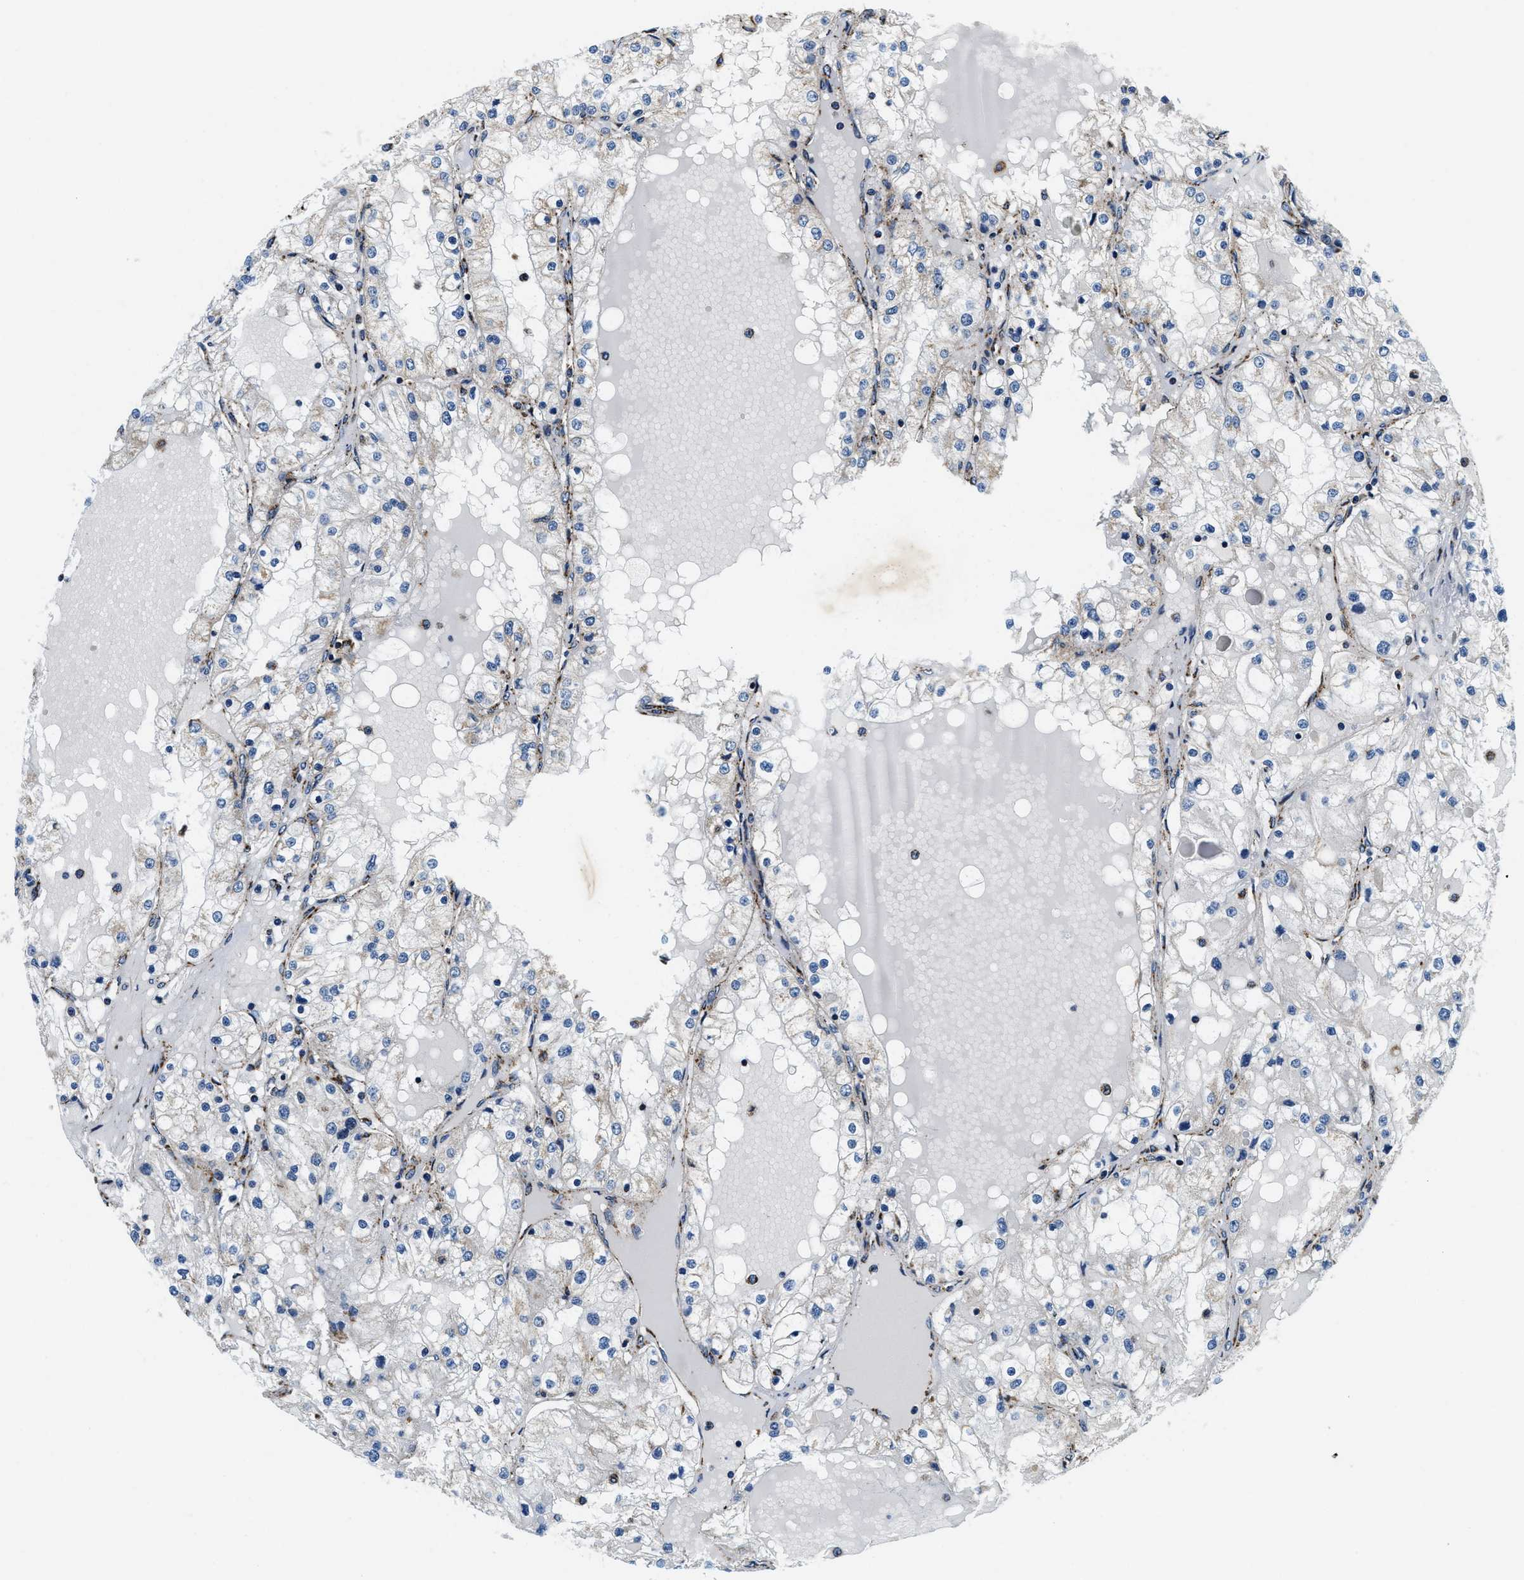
{"staining": {"intensity": "weak", "quantity": "<25%", "location": "cytoplasmic/membranous"}, "tissue": "renal cancer", "cell_type": "Tumor cells", "image_type": "cancer", "snomed": [{"axis": "morphology", "description": "Adenocarcinoma, NOS"}, {"axis": "topography", "description": "Kidney"}], "caption": "Tumor cells show no significant expression in renal cancer (adenocarcinoma). (Stains: DAB immunohistochemistry (IHC) with hematoxylin counter stain, Microscopy: brightfield microscopy at high magnification).", "gene": "SAMD4B", "patient": {"sex": "male", "age": 68}}